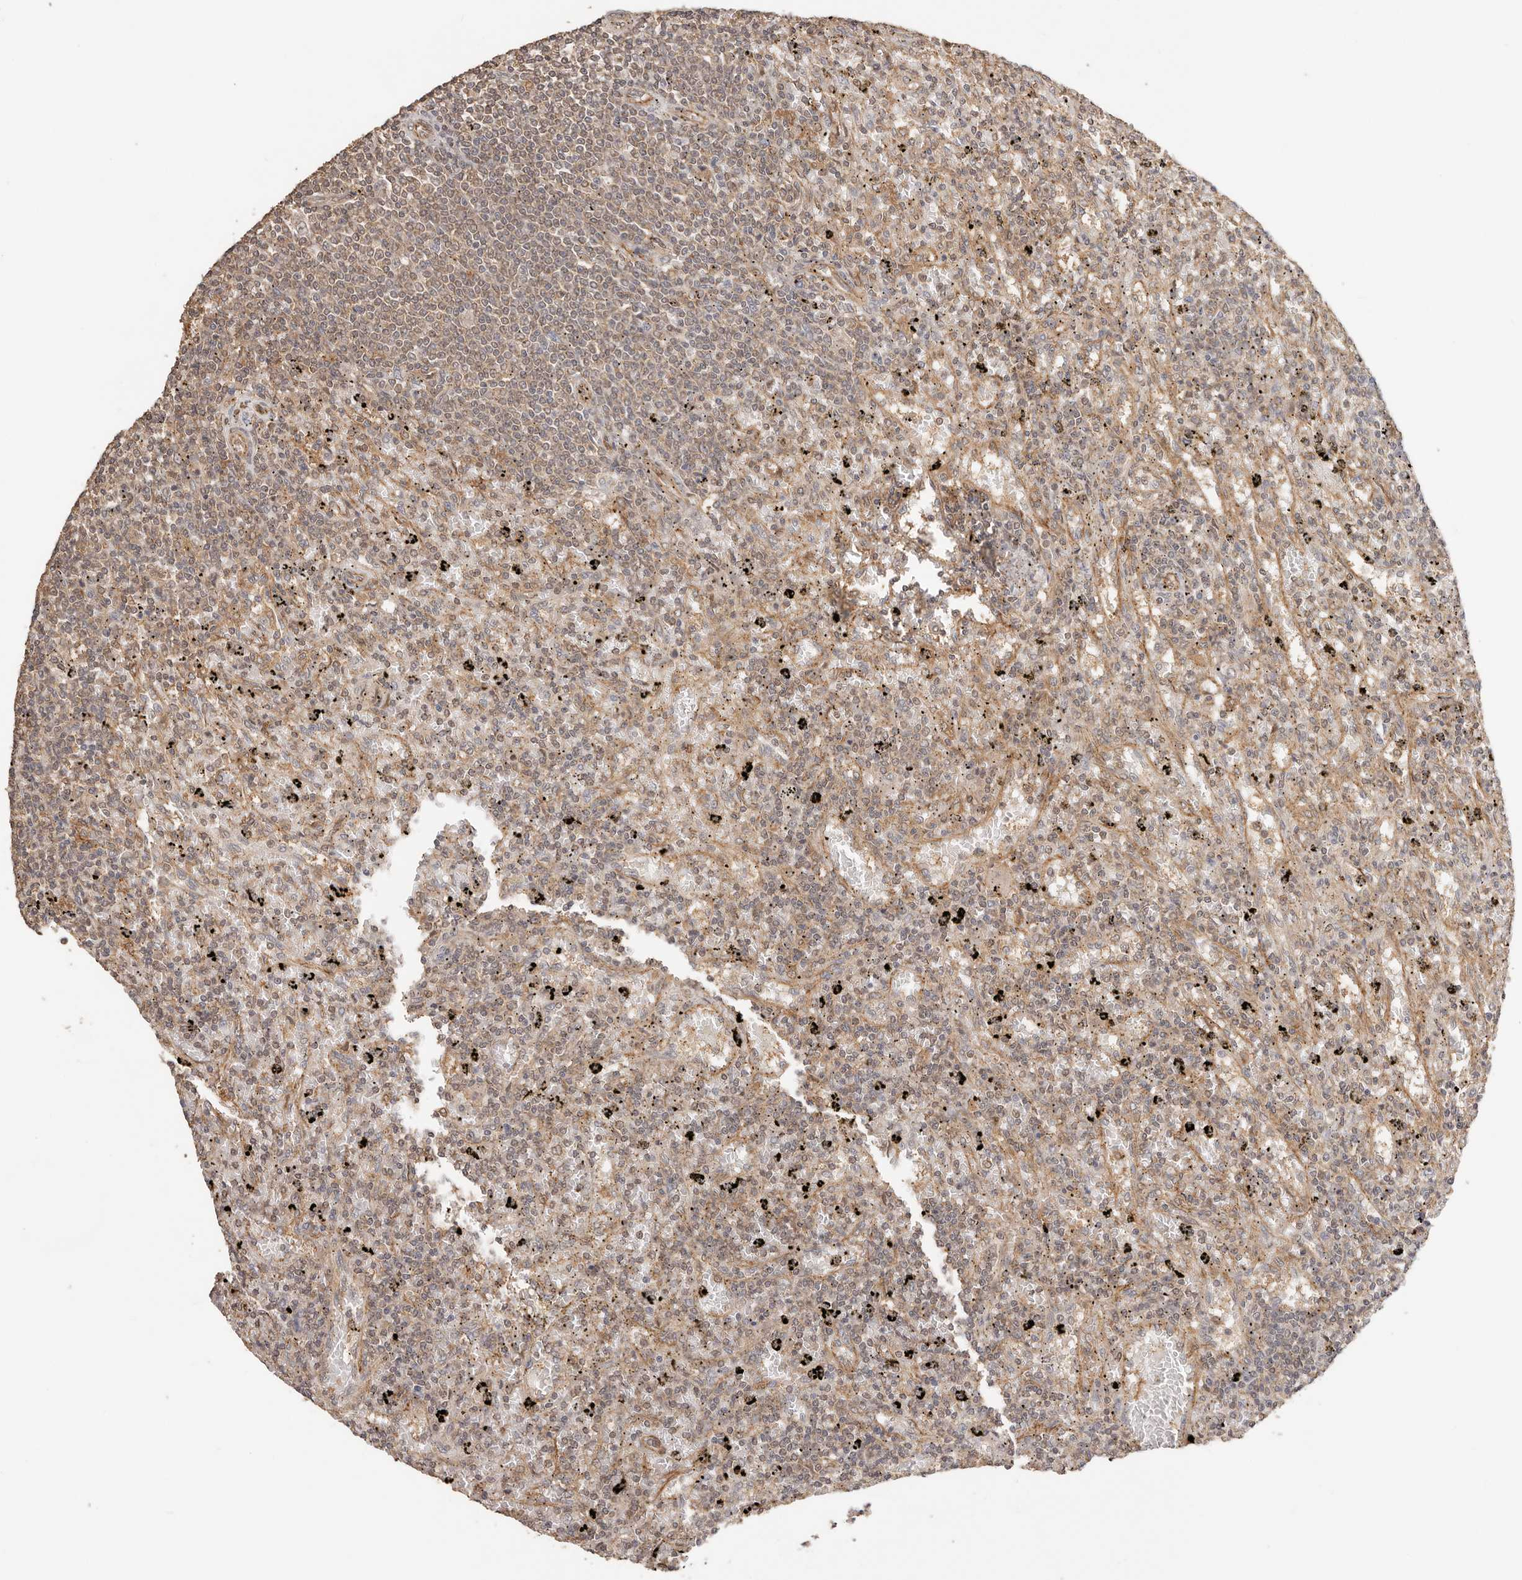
{"staining": {"intensity": "weak", "quantity": "25%-75%", "location": "cytoplasmic/membranous"}, "tissue": "lymphoma", "cell_type": "Tumor cells", "image_type": "cancer", "snomed": [{"axis": "morphology", "description": "Malignant lymphoma, non-Hodgkin's type, Low grade"}, {"axis": "topography", "description": "Spleen"}], "caption": "The immunohistochemical stain highlights weak cytoplasmic/membranous expression in tumor cells of malignant lymphoma, non-Hodgkin's type (low-grade) tissue. Using DAB (brown) and hematoxylin (blue) stains, captured at high magnification using brightfield microscopy.", "gene": "AFDN", "patient": {"sex": "male", "age": 76}}